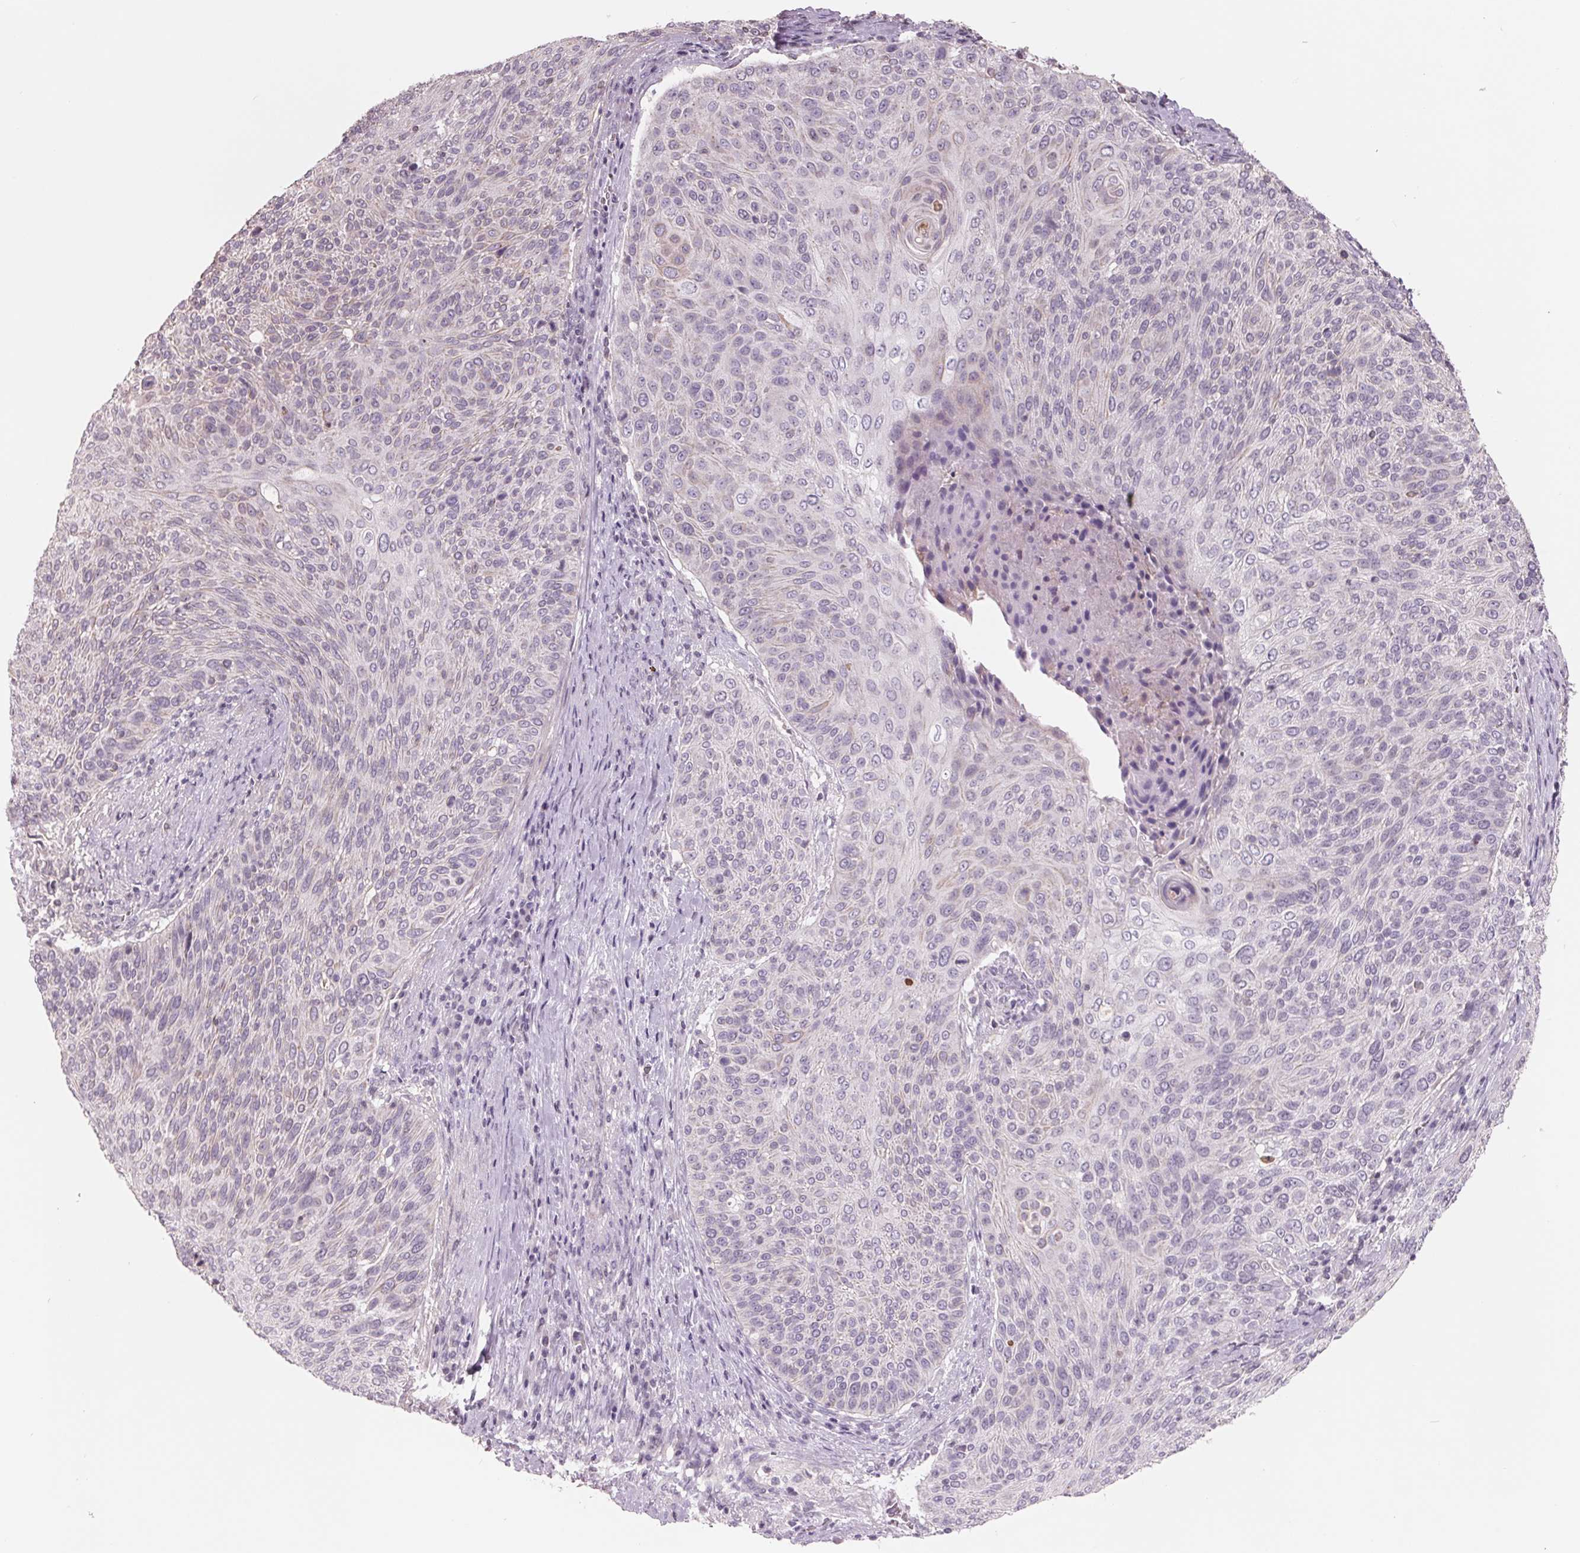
{"staining": {"intensity": "negative", "quantity": "none", "location": "none"}, "tissue": "cervical cancer", "cell_type": "Tumor cells", "image_type": "cancer", "snomed": [{"axis": "morphology", "description": "Squamous cell carcinoma, NOS"}, {"axis": "topography", "description": "Cervix"}], "caption": "Immunohistochemistry micrograph of neoplastic tissue: squamous cell carcinoma (cervical) stained with DAB (3,3'-diaminobenzidine) exhibits no significant protein staining in tumor cells.", "gene": "FTCD", "patient": {"sex": "female", "age": 31}}